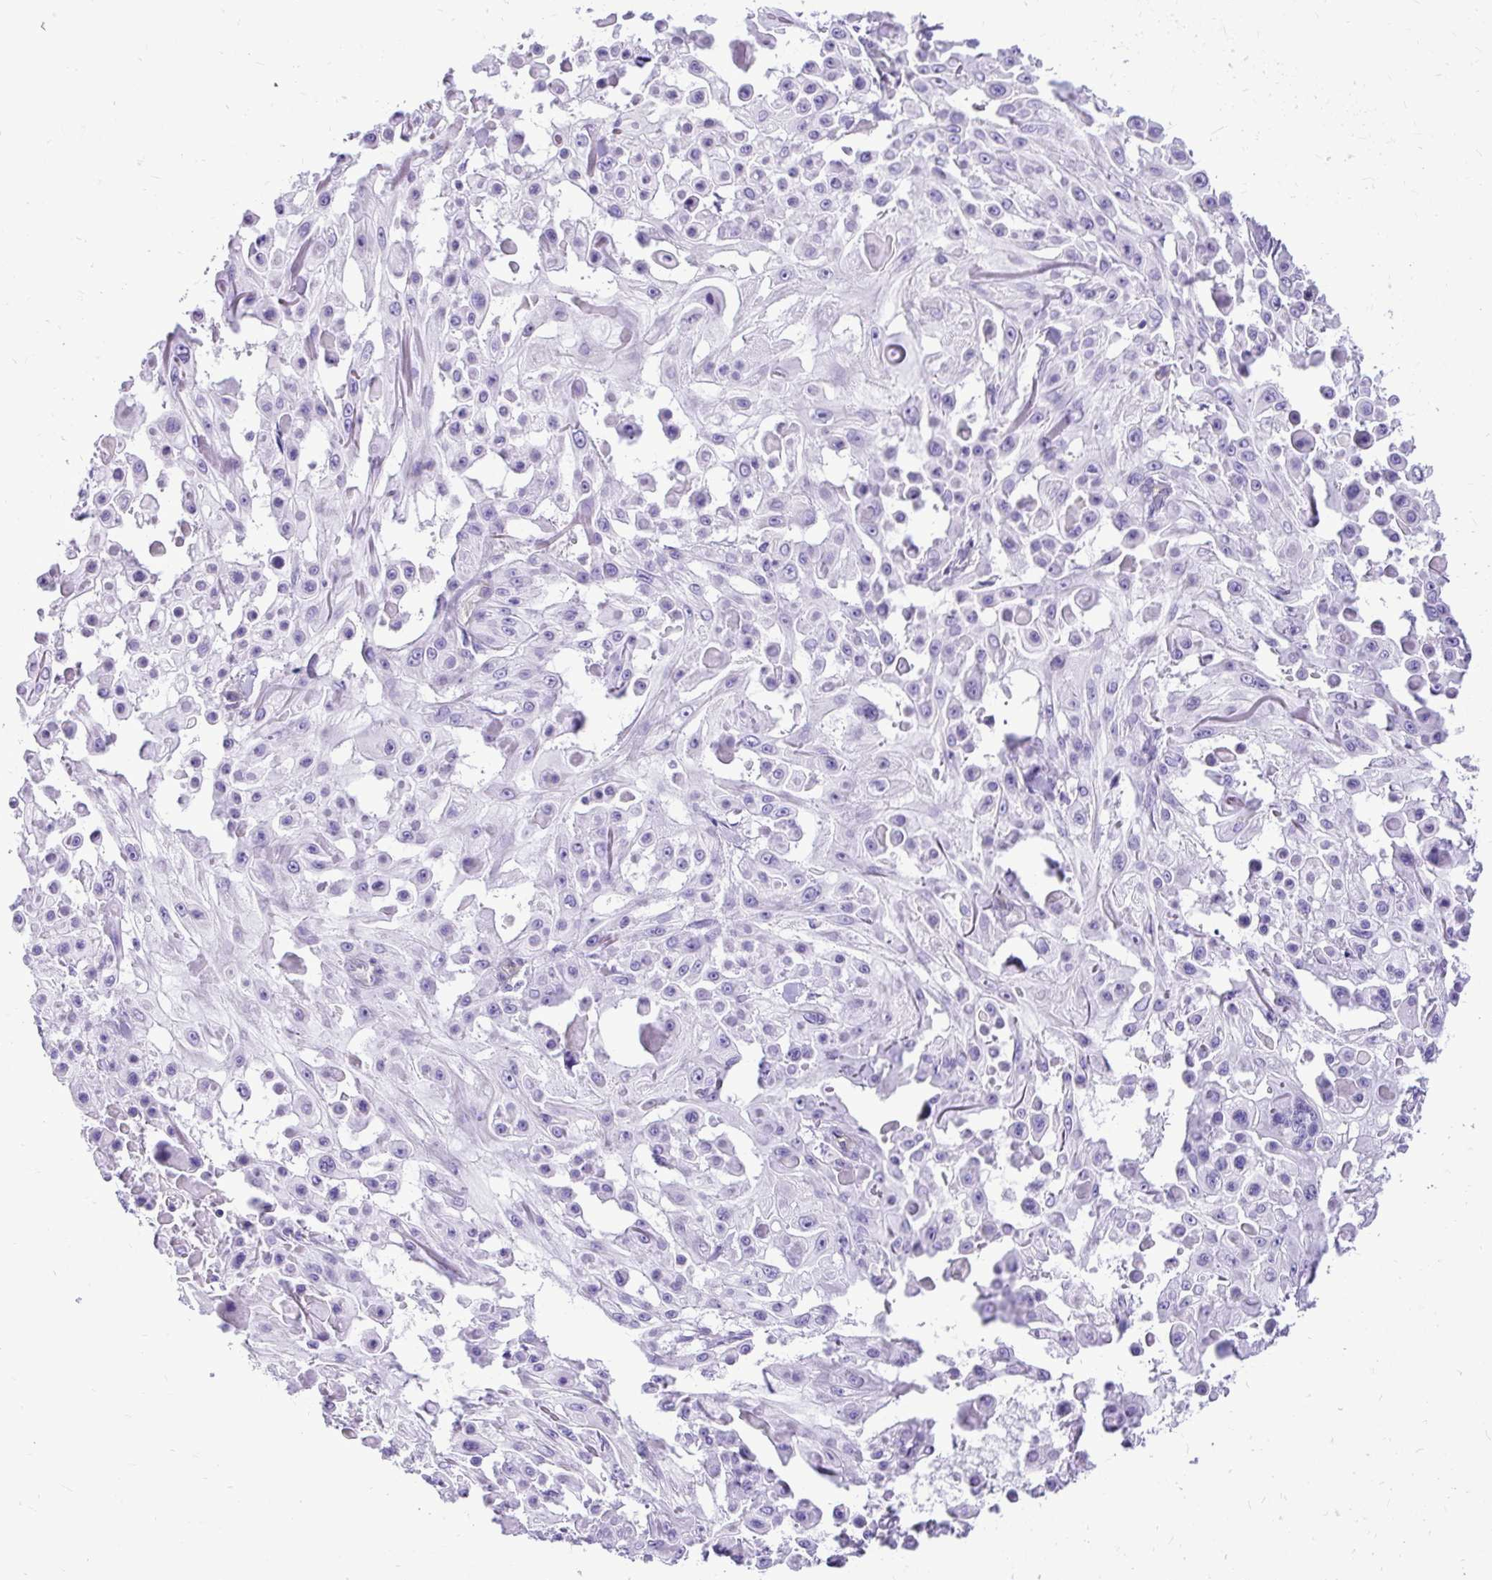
{"staining": {"intensity": "negative", "quantity": "none", "location": "none"}, "tissue": "skin cancer", "cell_type": "Tumor cells", "image_type": "cancer", "snomed": [{"axis": "morphology", "description": "Squamous cell carcinoma, NOS"}, {"axis": "topography", "description": "Skin"}], "caption": "Immunohistochemical staining of skin cancer demonstrates no significant staining in tumor cells.", "gene": "PELI3", "patient": {"sex": "male", "age": 91}}